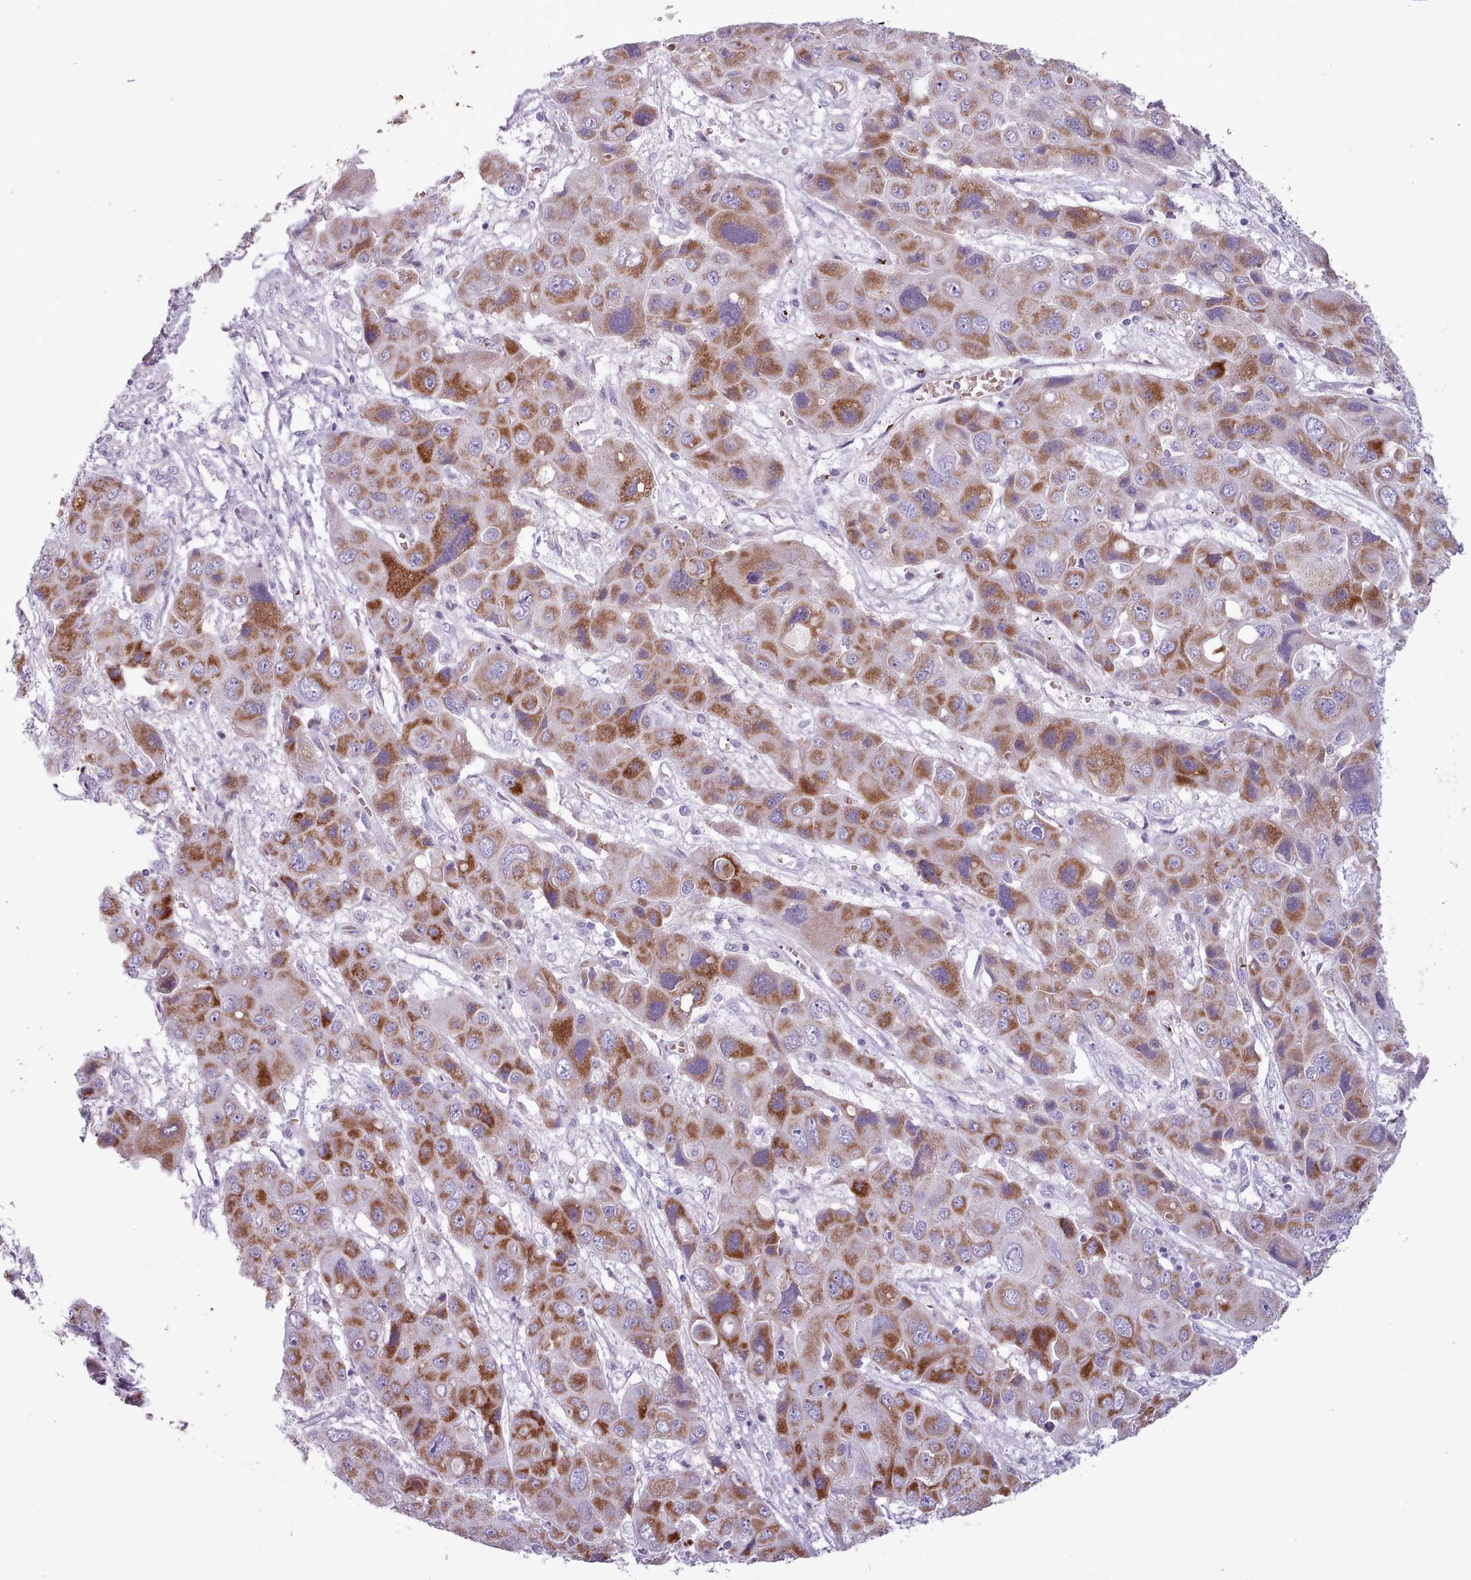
{"staining": {"intensity": "moderate", "quantity": ">75%", "location": "cytoplasmic/membranous"}, "tissue": "liver cancer", "cell_type": "Tumor cells", "image_type": "cancer", "snomed": [{"axis": "morphology", "description": "Cholangiocarcinoma"}, {"axis": "topography", "description": "Liver"}], "caption": "Liver cholangiocarcinoma stained with a protein marker shows moderate staining in tumor cells.", "gene": "AK4", "patient": {"sex": "male", "age": 67}}